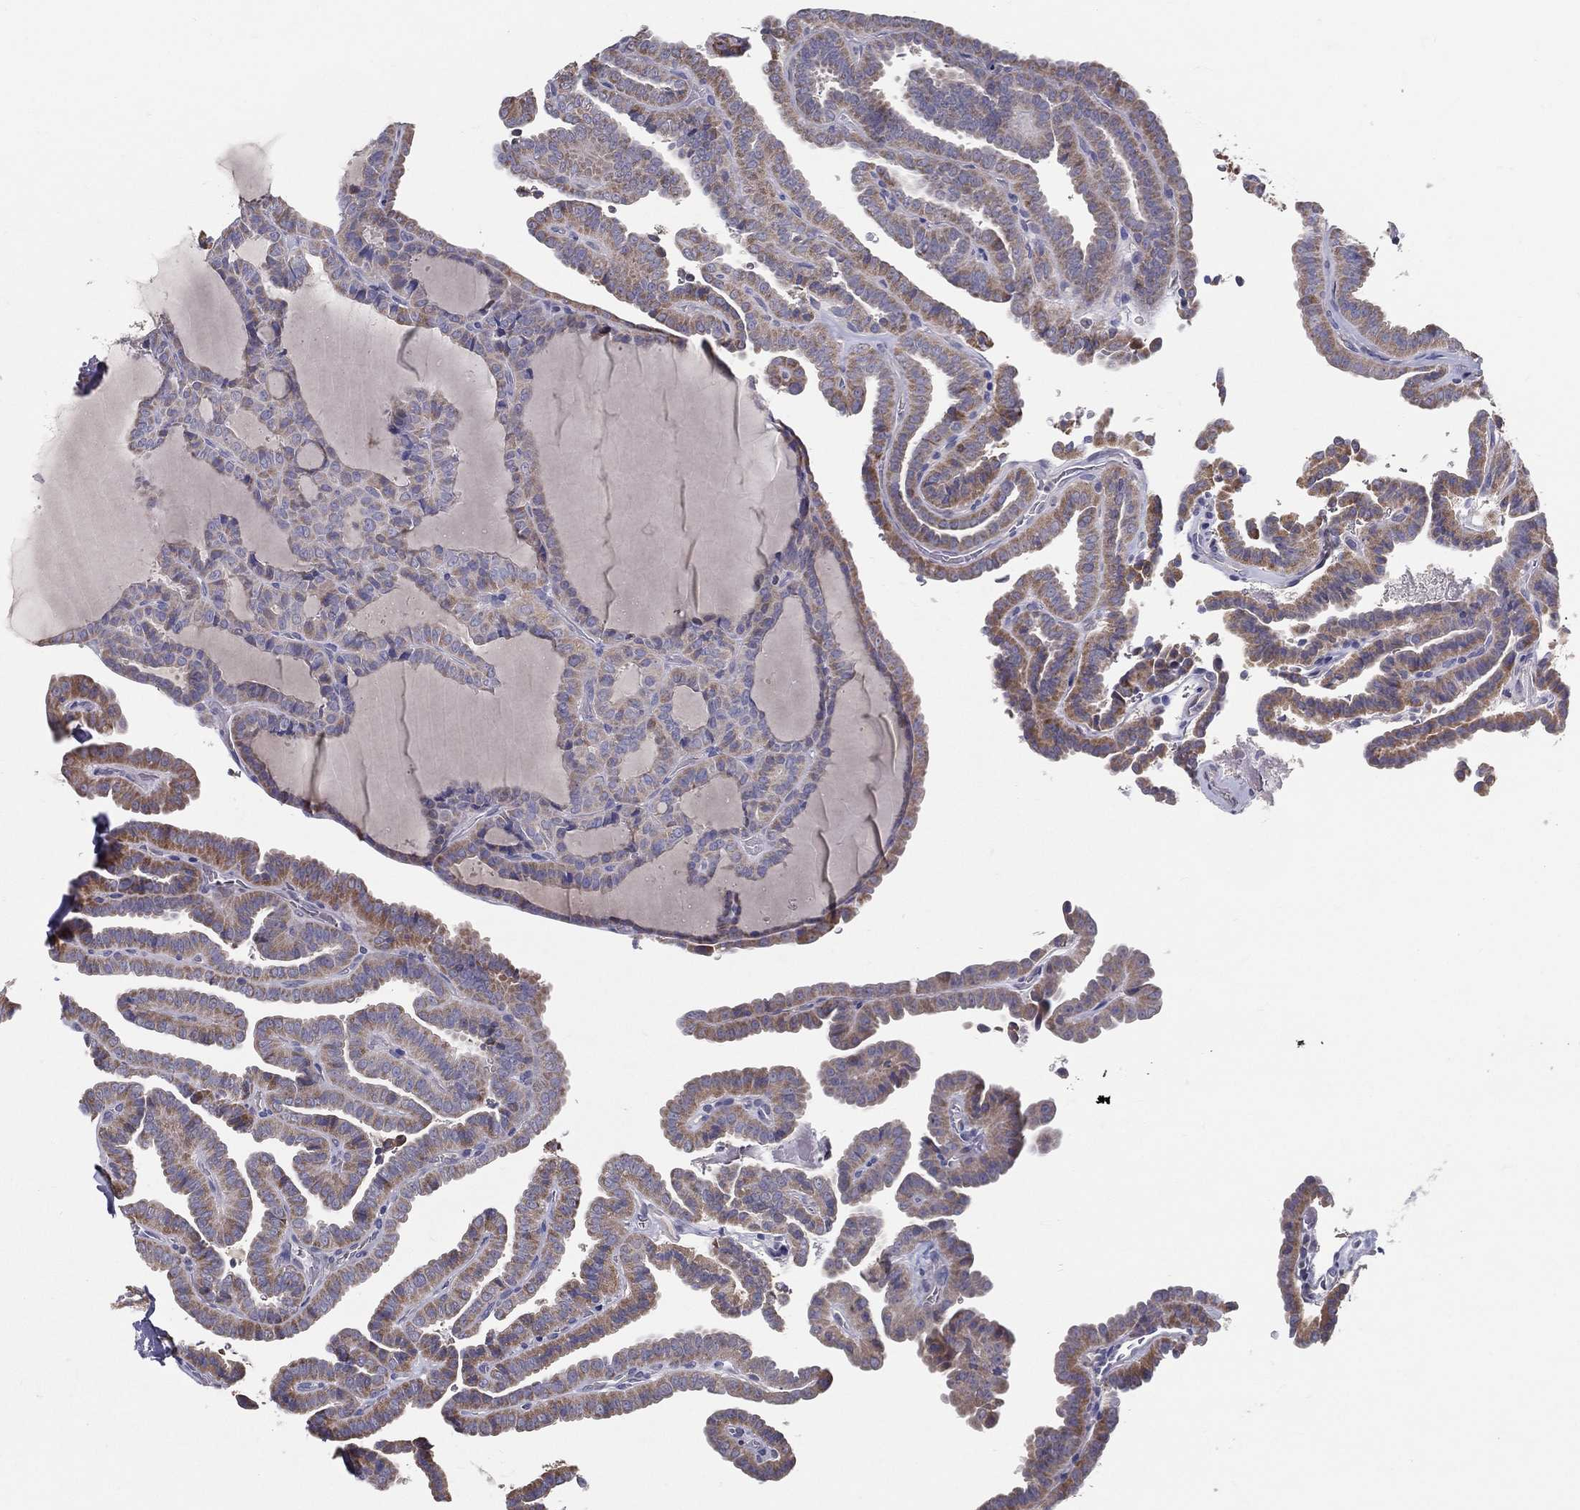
{"staining": {"intensity": "moderate", "quantity": "<25%", "location": "cytoplasmic/membranous"}, "tissue": "thyroid cancer", "cell_type": "Tumor cells", "image_type": "cancer", "snomed": [{"axis": "morphology", "description": "Papillary adenocarcinoma, NOS"}, {"axis": "topography", "description": "Thyroid gland"}], "caption": "DAB (3,3'-diaminobenzidine) immunohistochemical staining of human thyroid papillary adenocarcinoma shows moderate cytoplasmic/membranous protein positivity in approximately <25% of tumor cells.", "gene": "PCSK1", "patient": {"sex": "female", "age": 39}}